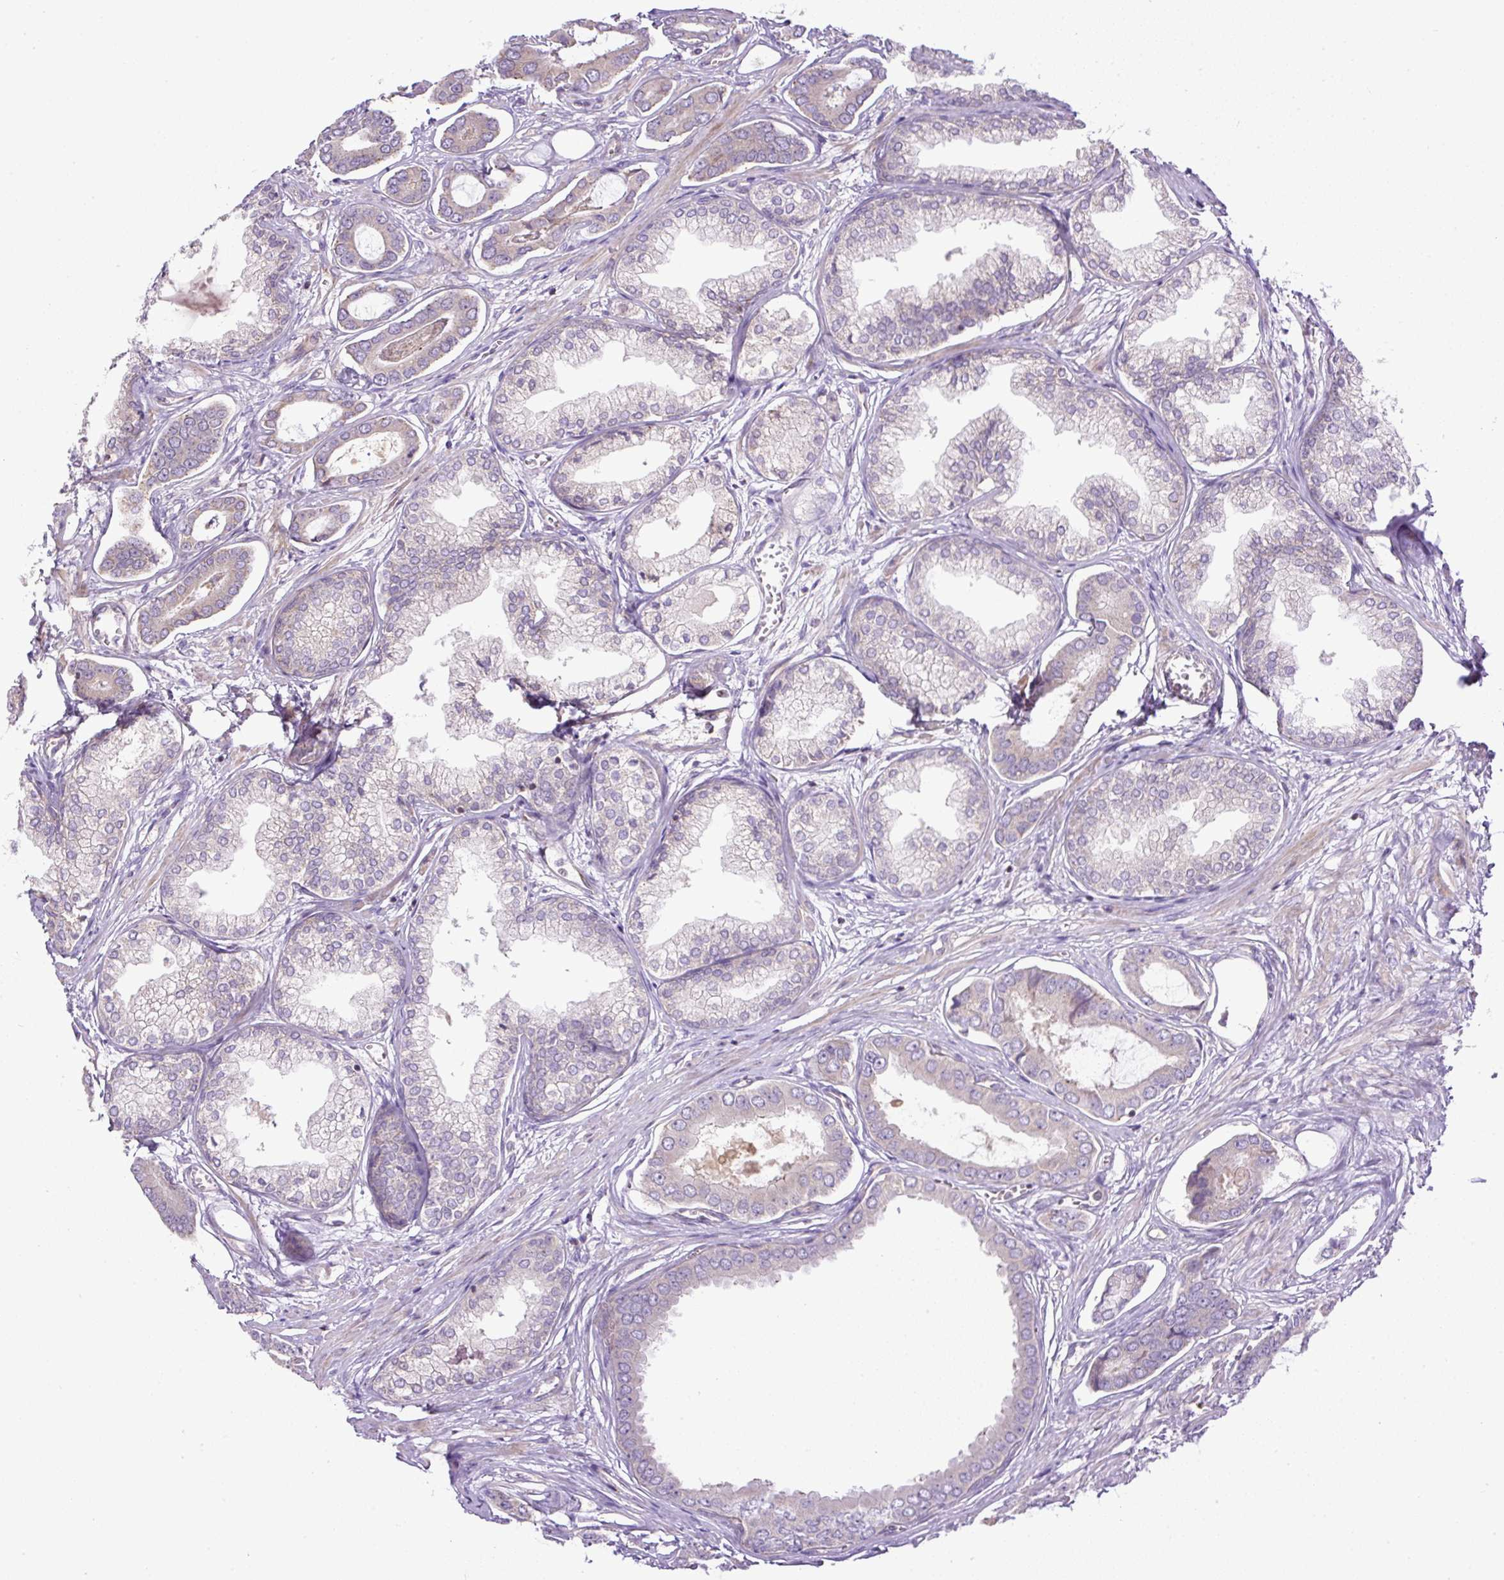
{"staining": {"intensity": "negative", "quantity": "none", "location": "none"}, "tissue": "prostate cancer", "cell_type": "Tumor cells", "image_type": "cancer", "snomed": [{"axis": "morphology", "description": "Adenocarcinoma, NOS"}, {"axis": "topography", "description": "Prostate and seminal vesicle, NOS"}], "caption": "Human adenocarcinoma (prostate) stained for a protein using immunohistochemistry (IHC) exhibits no positivity in tumor cells.", "gene": "ZNF547", "patient": {"sex": "male", "age": 76}}